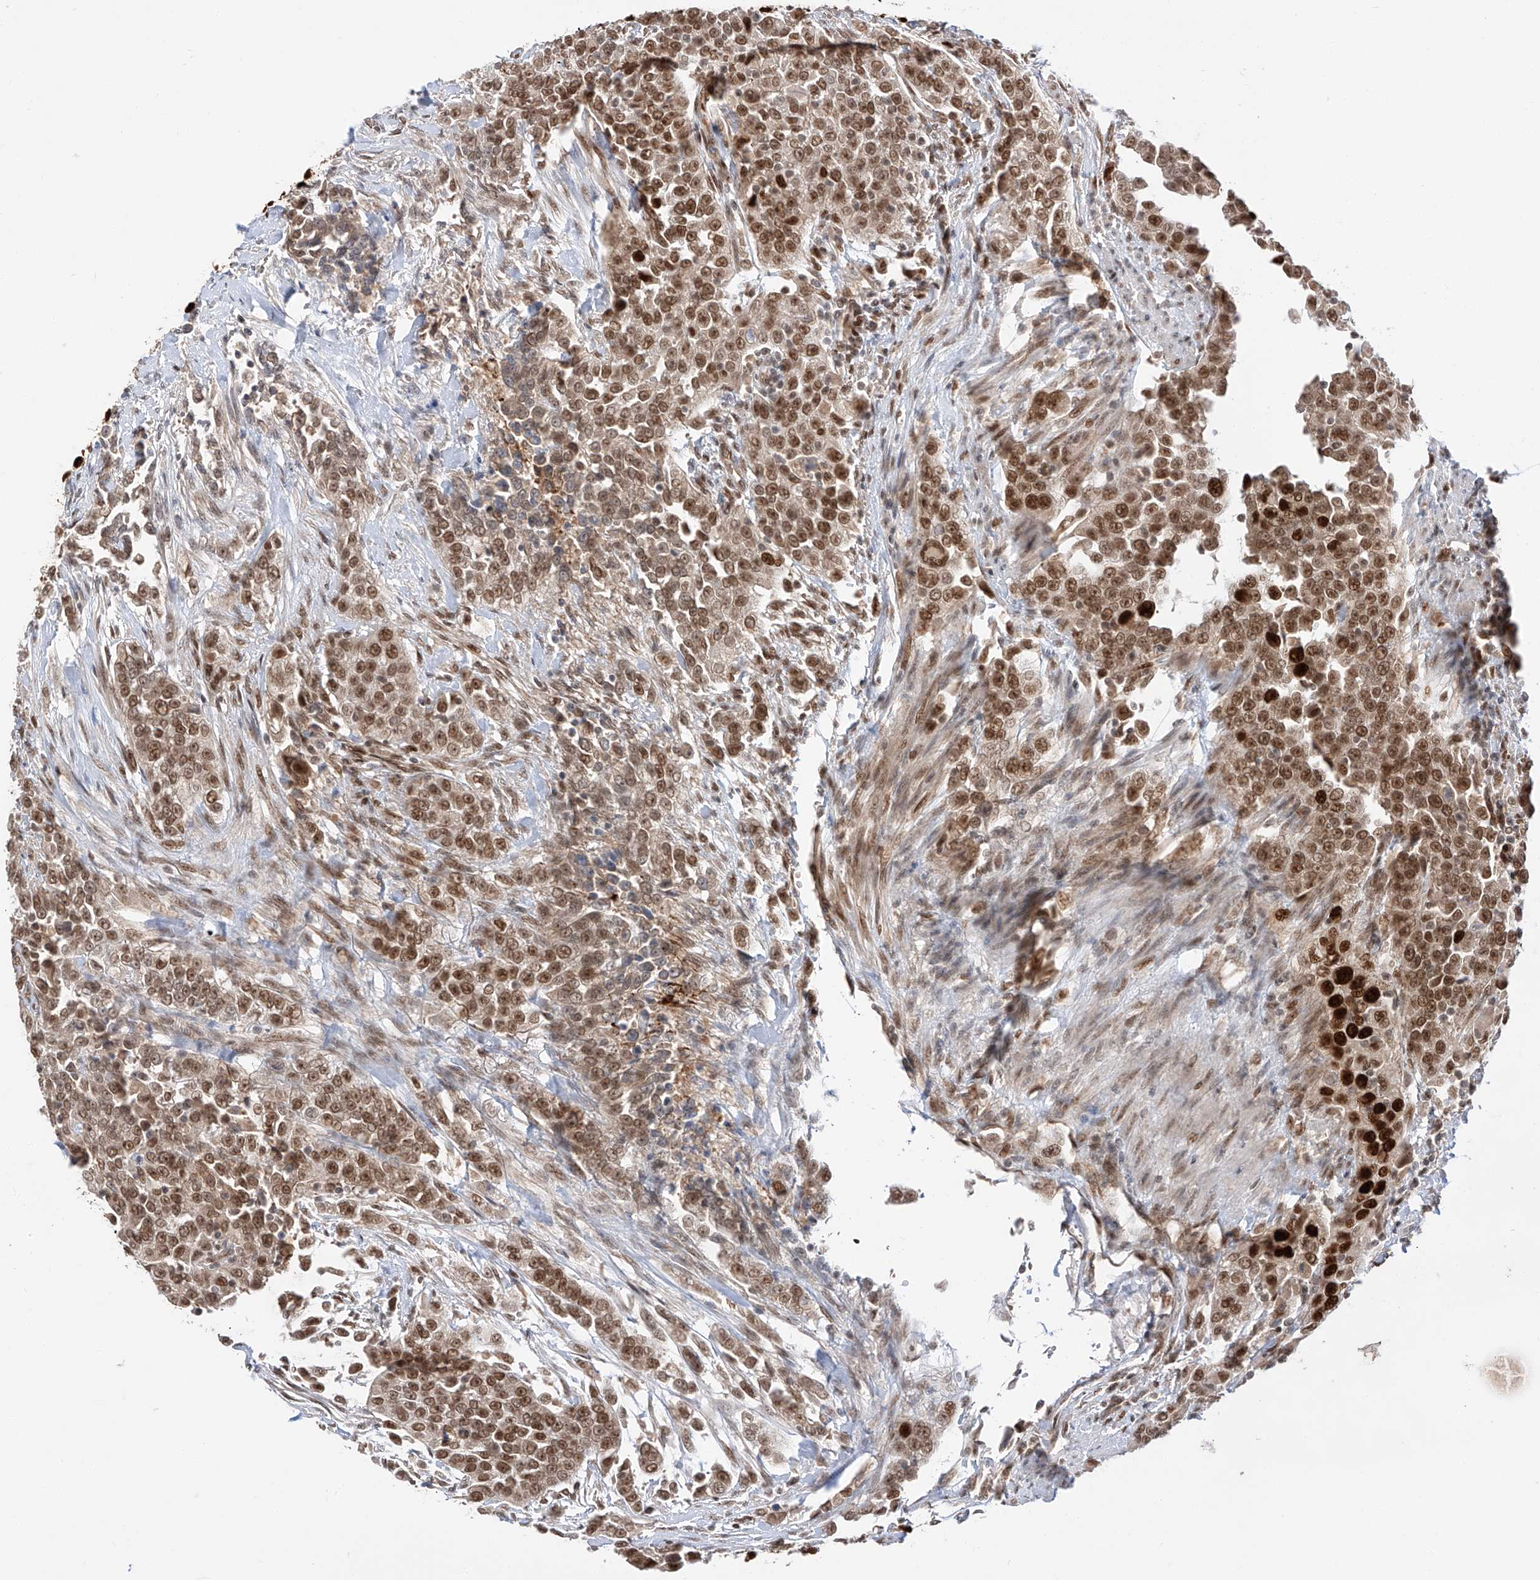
{"staining": {"intensity": "moderate", "quantity": ">75%", "location": "nuclear"}, "tissue": "urothelial cancer", "cell_type": "Tumor cells", "image_type": "cancer", "snomed": [{"axis": "morphology", "description": "Urothelial carcinoma, High grade"}, {"axis": "topography", "description": "Urinary bladder"}], "caption": "Immunohistochemical staining of human high-grade urothelial carcinoma displays moderate nuclear protein expression in approximately >75% of tumor cells.", "gene": "POGK", "patient": {"sex": "female", "age": 80}}